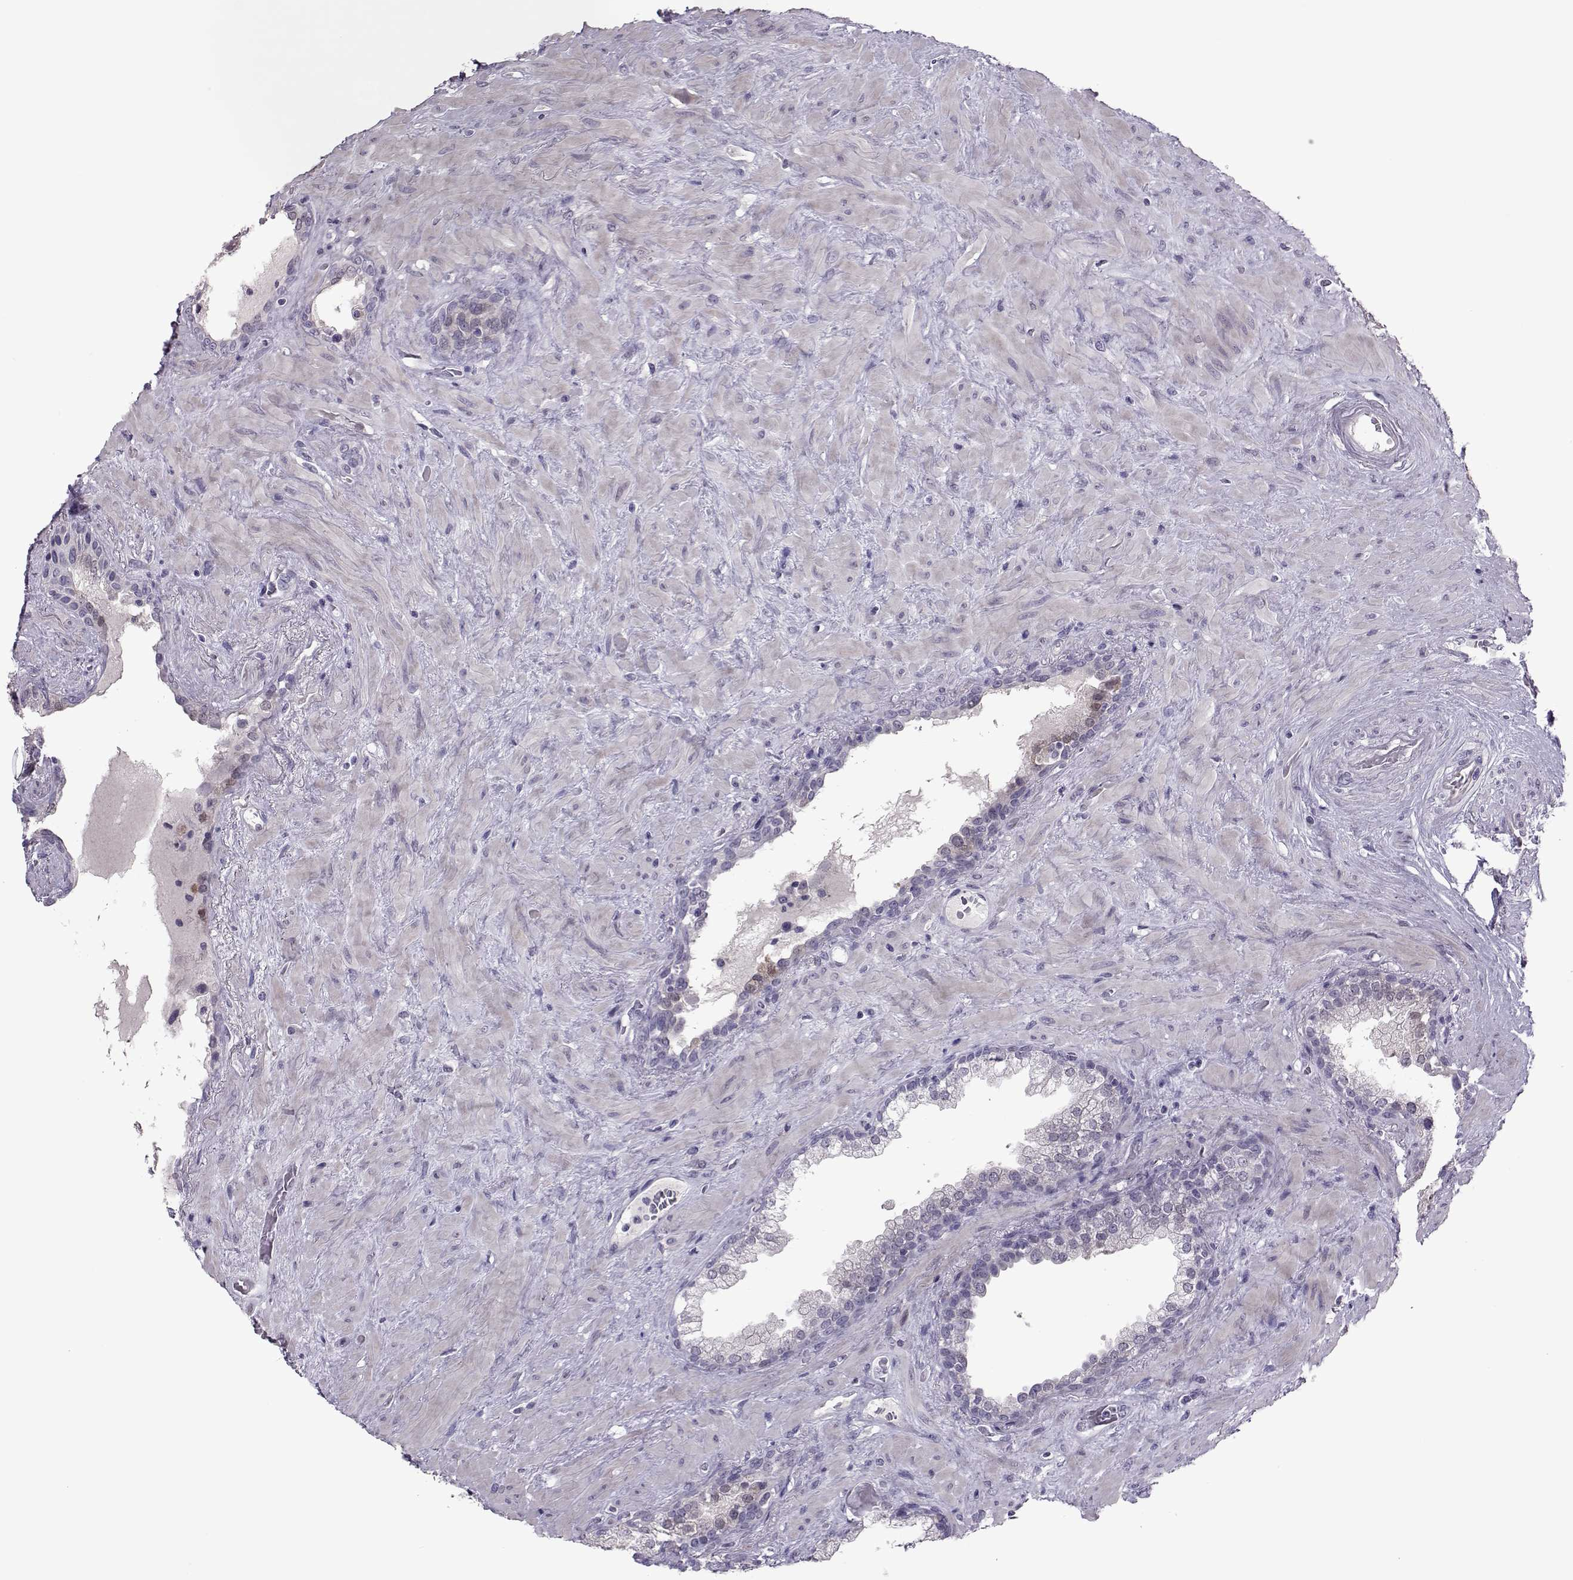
{"staining": {"intensity": "negative", "quantity": "none", "location": "none"}, "tissue": "prostate", "cell_type": "Glandular cells", "image_type": "normal", "snomed": [{"axis": "morphology", "description": "Normal tissue, NOS"}, {"axis": "topography", "description": "Prostate"}], "caption": "High power microscopy photomicrograph of an IHC histopathology image of normal prostate, revealing no significant positivity in glandular cells. (Brightfield microscopy of DAB immunohistochemistry (IHC) at high magnification).", "gene": "ASRGL1", "patient": {"sex": "male", "age": 63}}